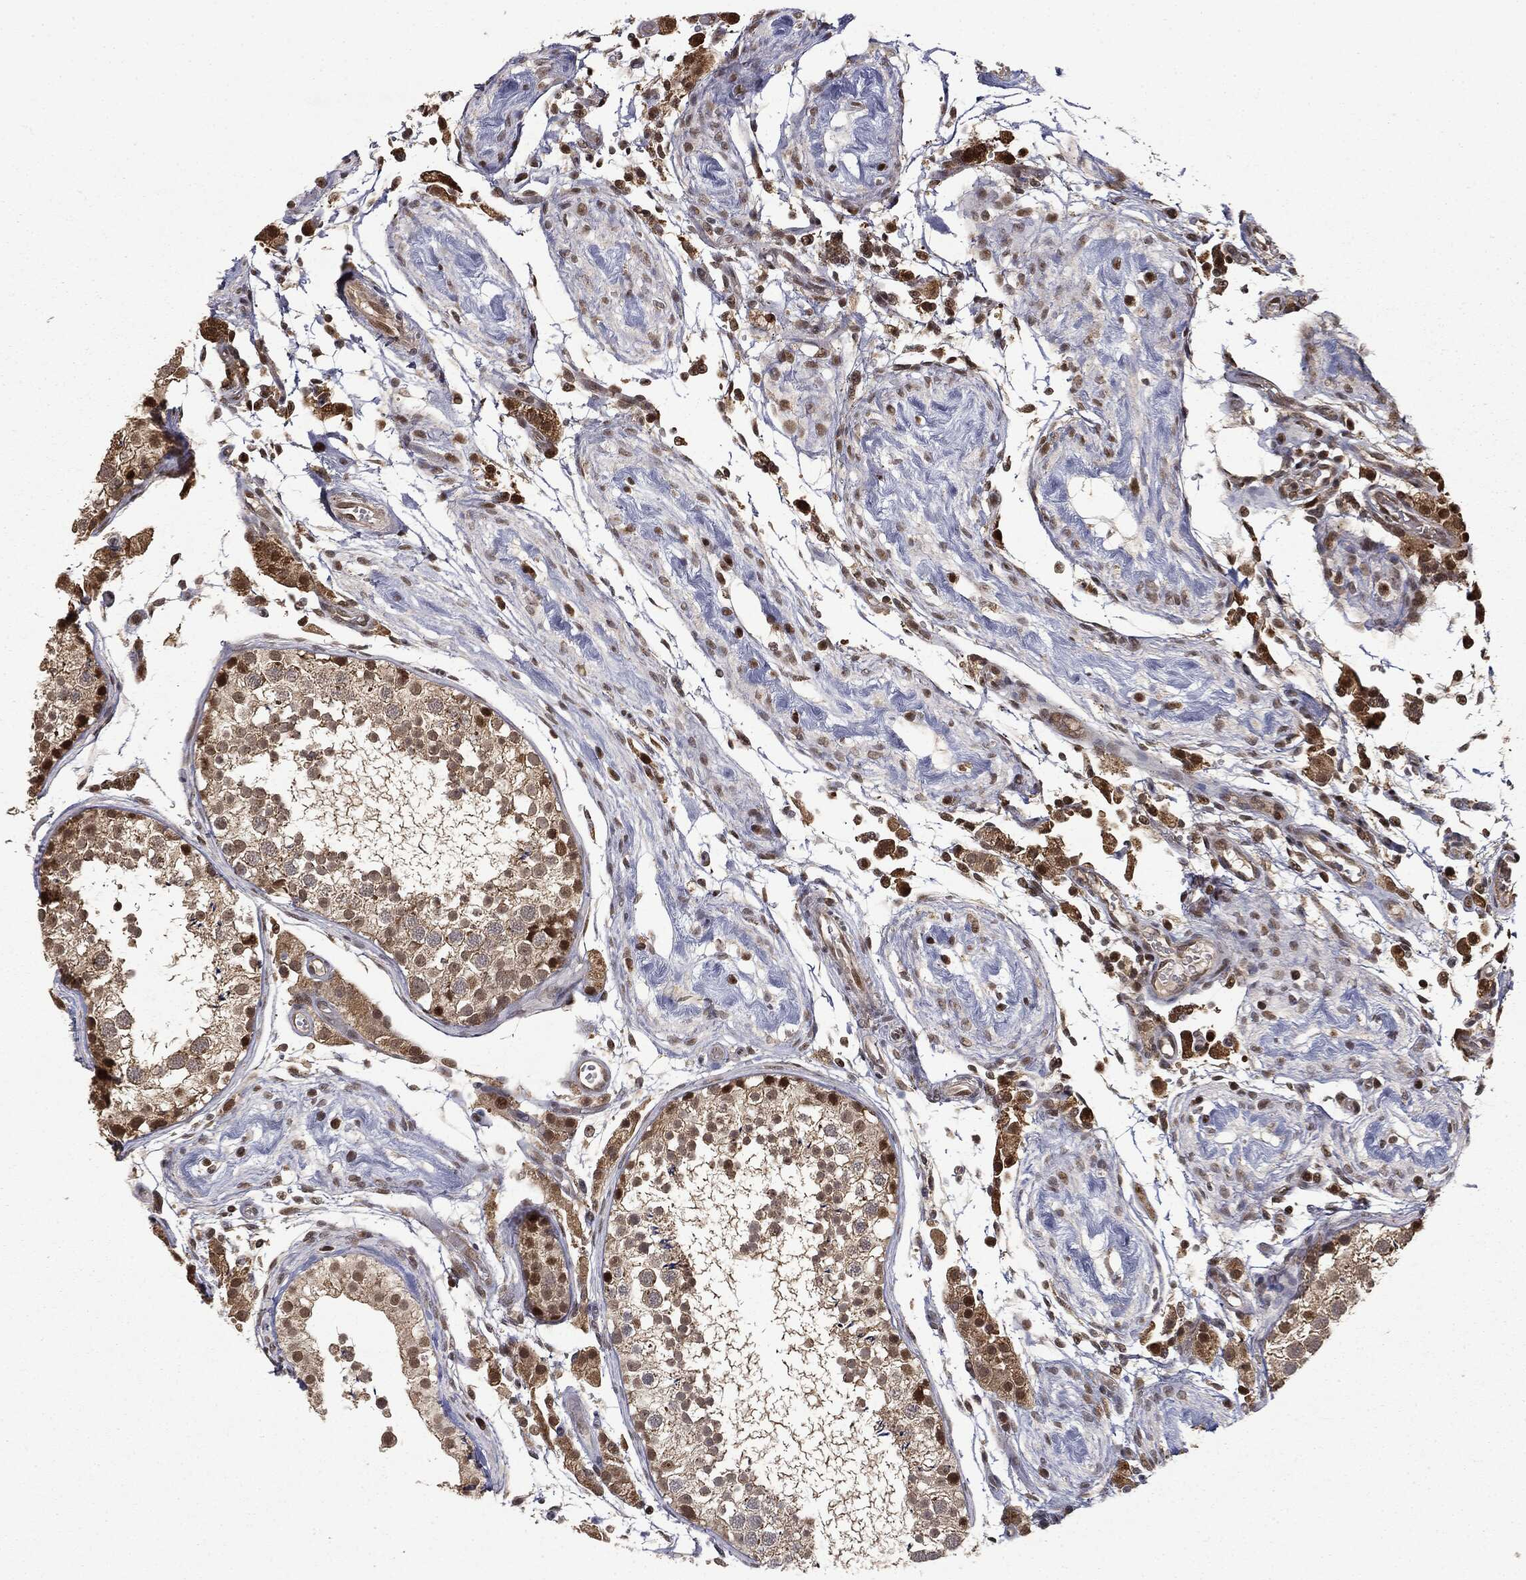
{"staining": {"intensity": "strong", "quantity": "<25%", "location": "cytoplasmic/membranous,nuclear"}, "tissue": "testis", "cell_type": "Cells in seminiferous ducts", "image_type": "normal", "snomed": [{"axis": "morphology", "description": "Normal tissue, NOS"}, {"axis": "topography", "description": "Testis"}], "caption": "Immunohistochemical staining of benign testis demonstrates <25% levels of strong cytoplasmic/membranous,nuclear protein staining in about <25% of cells in seminiferous ducts. The protein of interest is shown in brown color, while the nuclei are stained blue.", "gene": "ZNHIT6", "patient": {"sex": "male", "age": 29}}